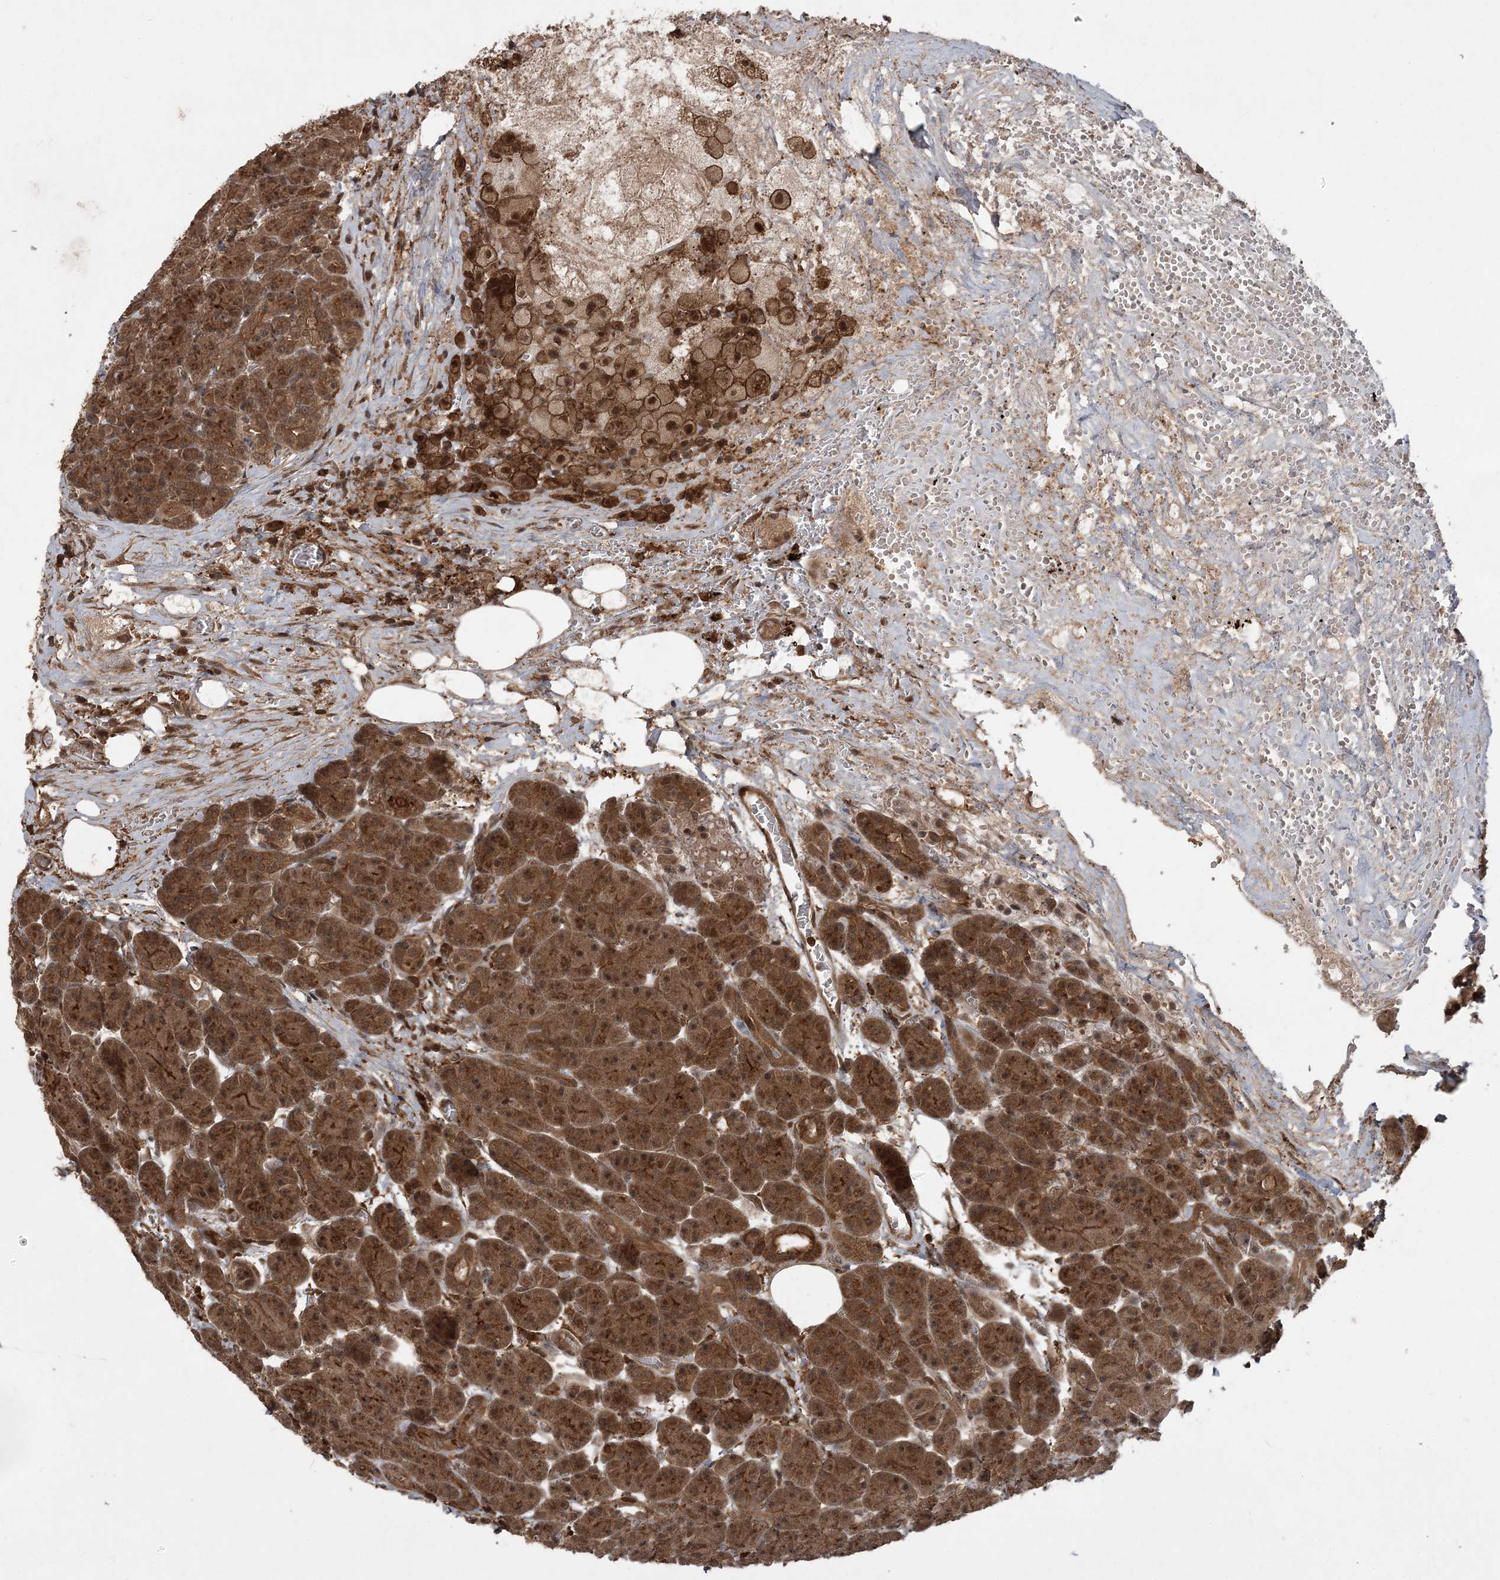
{"staining": {"intensity": "strong", "quantity": ">75%", "location": "cytoplasmic/membranous,nuclear"}, "tissue": "pancreas", "cell_type": "Exocrine glandular cells", "image_type": "normal", "snomed": [{"axis": "morphology", "description": "Normal tissue, NOS"}, {"axis": "topography", "description": "Pancreas"}], "caption": "High-power microscopy captured an IHC photomicrograph of normal pancreas, revealing strong cytoplasmic/membranous,nuclear positivity in approximately >75% of exocrine glandular cells. (DAB IHC with brightfield microscopy, high magnification).", "gene": "LACC1", "patient": {"sex": "male", "age": 63}}